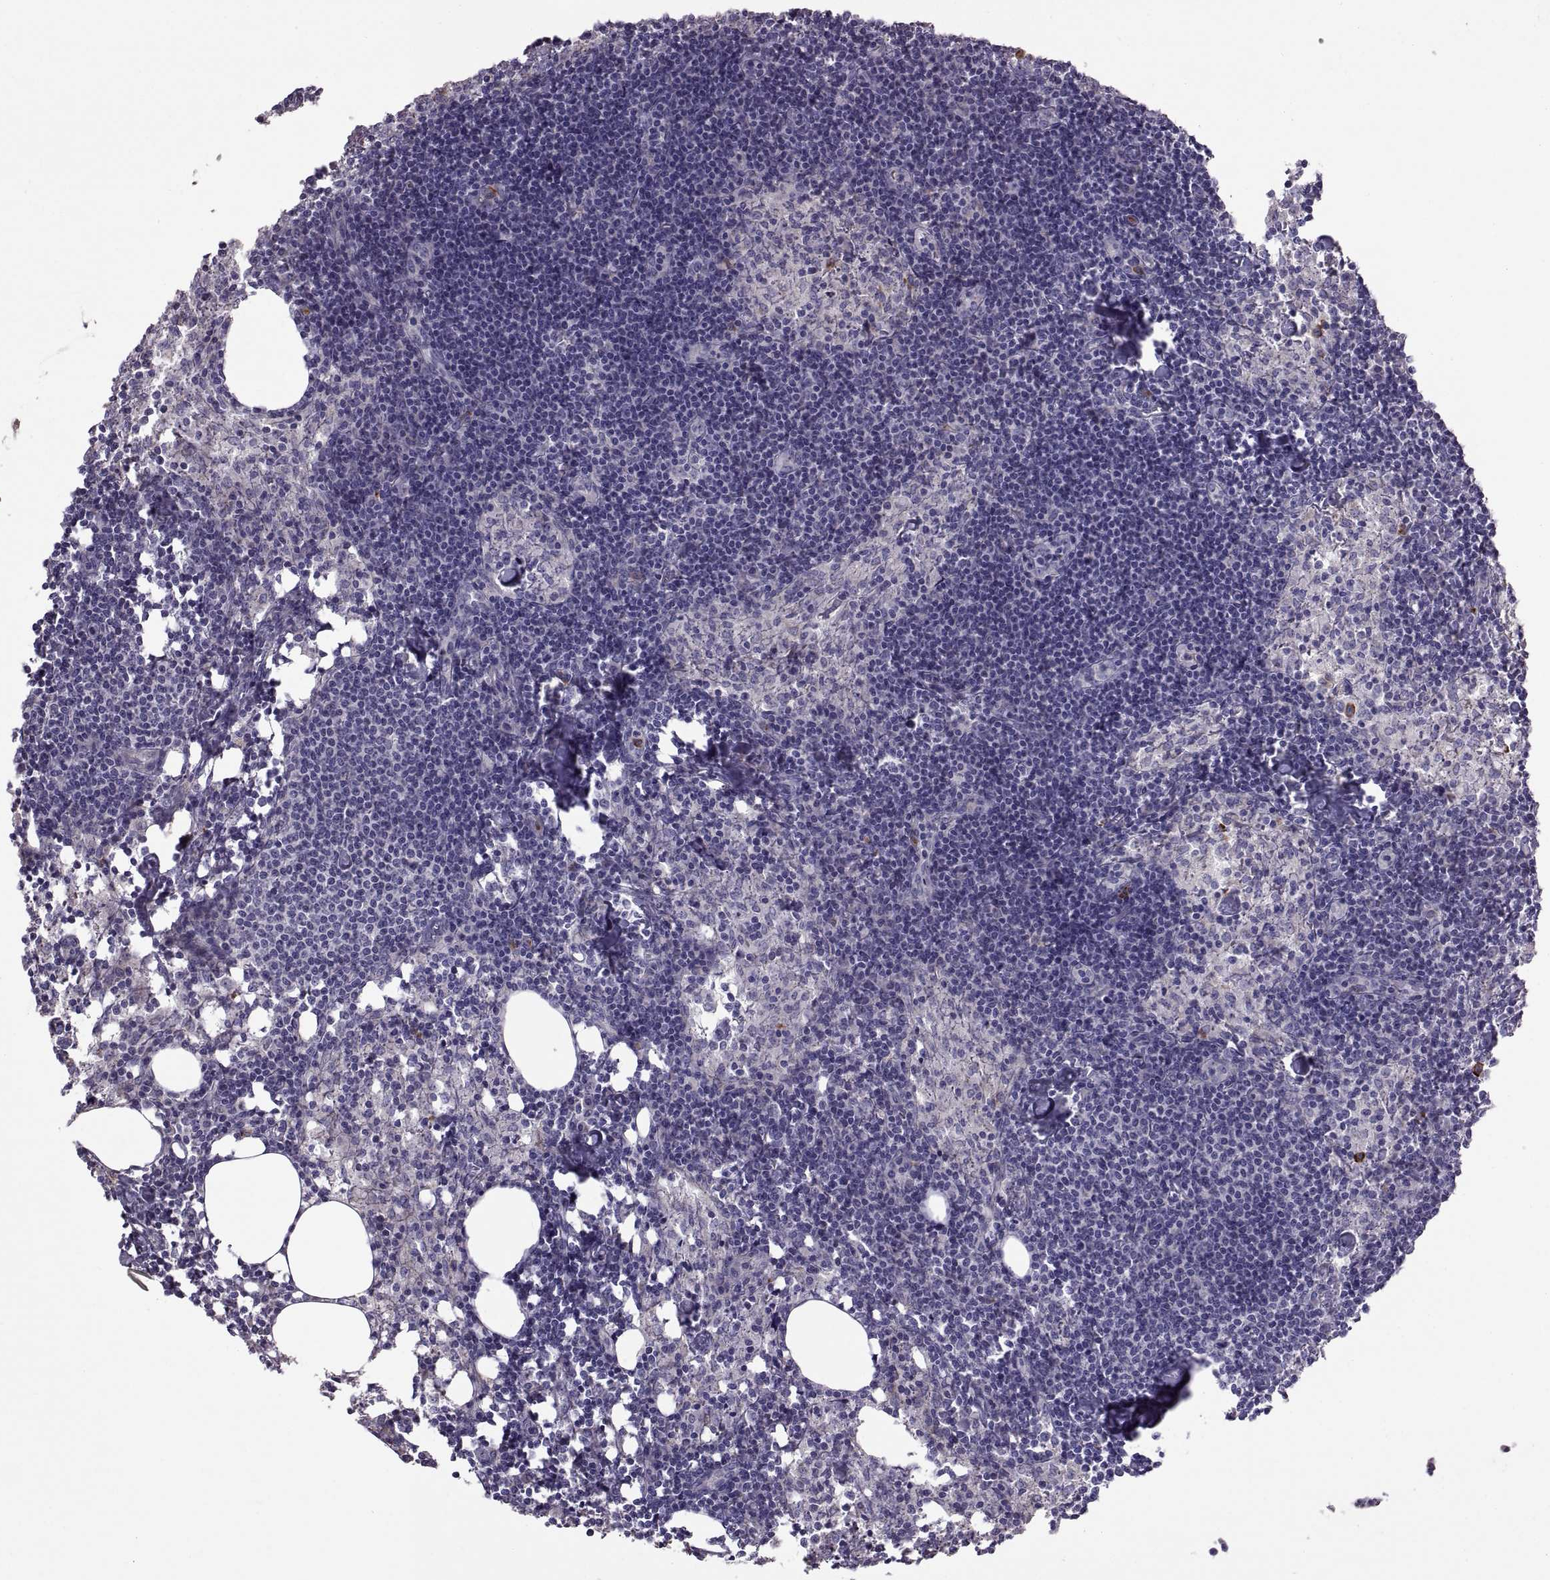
{"staining": {"intensity": "negative", "quantity": "none", "location": "none"}, "tissue": "lymph node", "cell_type": "Germinal center cells", "image_type": "normal", "snomed": [{"axis": "morphology", "description": "Normal tissue, NOS"}, {"axis": "topography", "description": "Lymph node"}], "caption": "Germinal center cells are negative for protein expression in normal human lymph node. (DAB (3,3'-diaminobenzidine) IHC, high magnification).", "gene": "EMILIN2", "patient": {"sex": "female", "age": 52}}